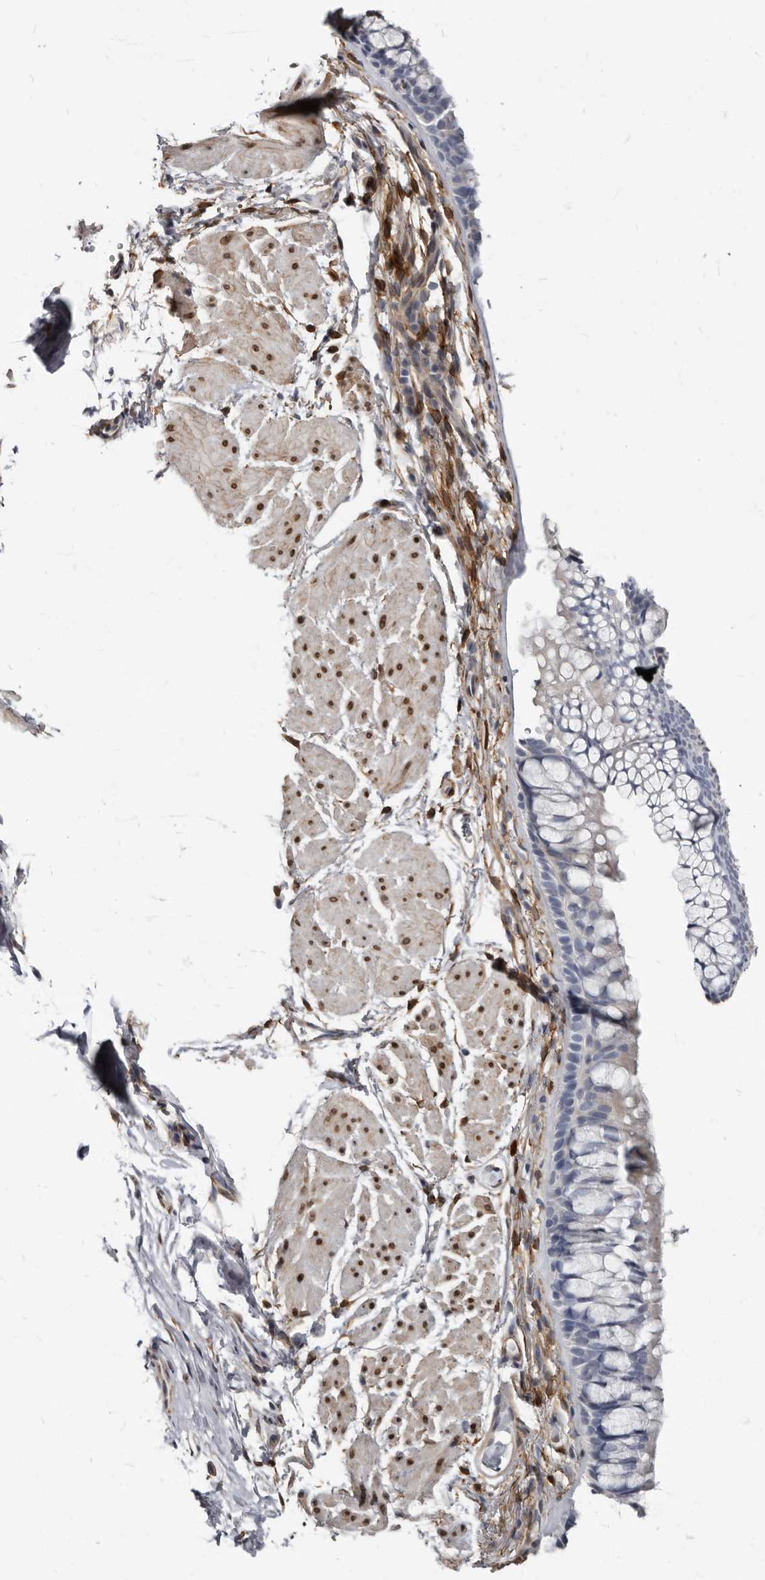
{"staining": {"intensity": "negative", "quantity": "none", "location": "none"}, "tissue": "bronchus", "cell_type": "Respiratory epithelial cells", "image_type": "normal", "snomed": [{"axis": "morphology", "description": "Normal tissue, NOS"}, {"axis": "topography", "description": "Cartilage tissue"}, {"axis": "topography", "description": "Bronchus"}], "caption": "A high-resolution micrograph shows immunohistochemistry (IHC) staining of unremarkable bronchus, which exhibits no significant expression in respiratory epithelial cells. The staining is performed using DAB brown chromogen with nuclei counter-stained in using hematoxylin.", "gene": "MRGPRF", "patient": {"sex": "female", "age": 53}}